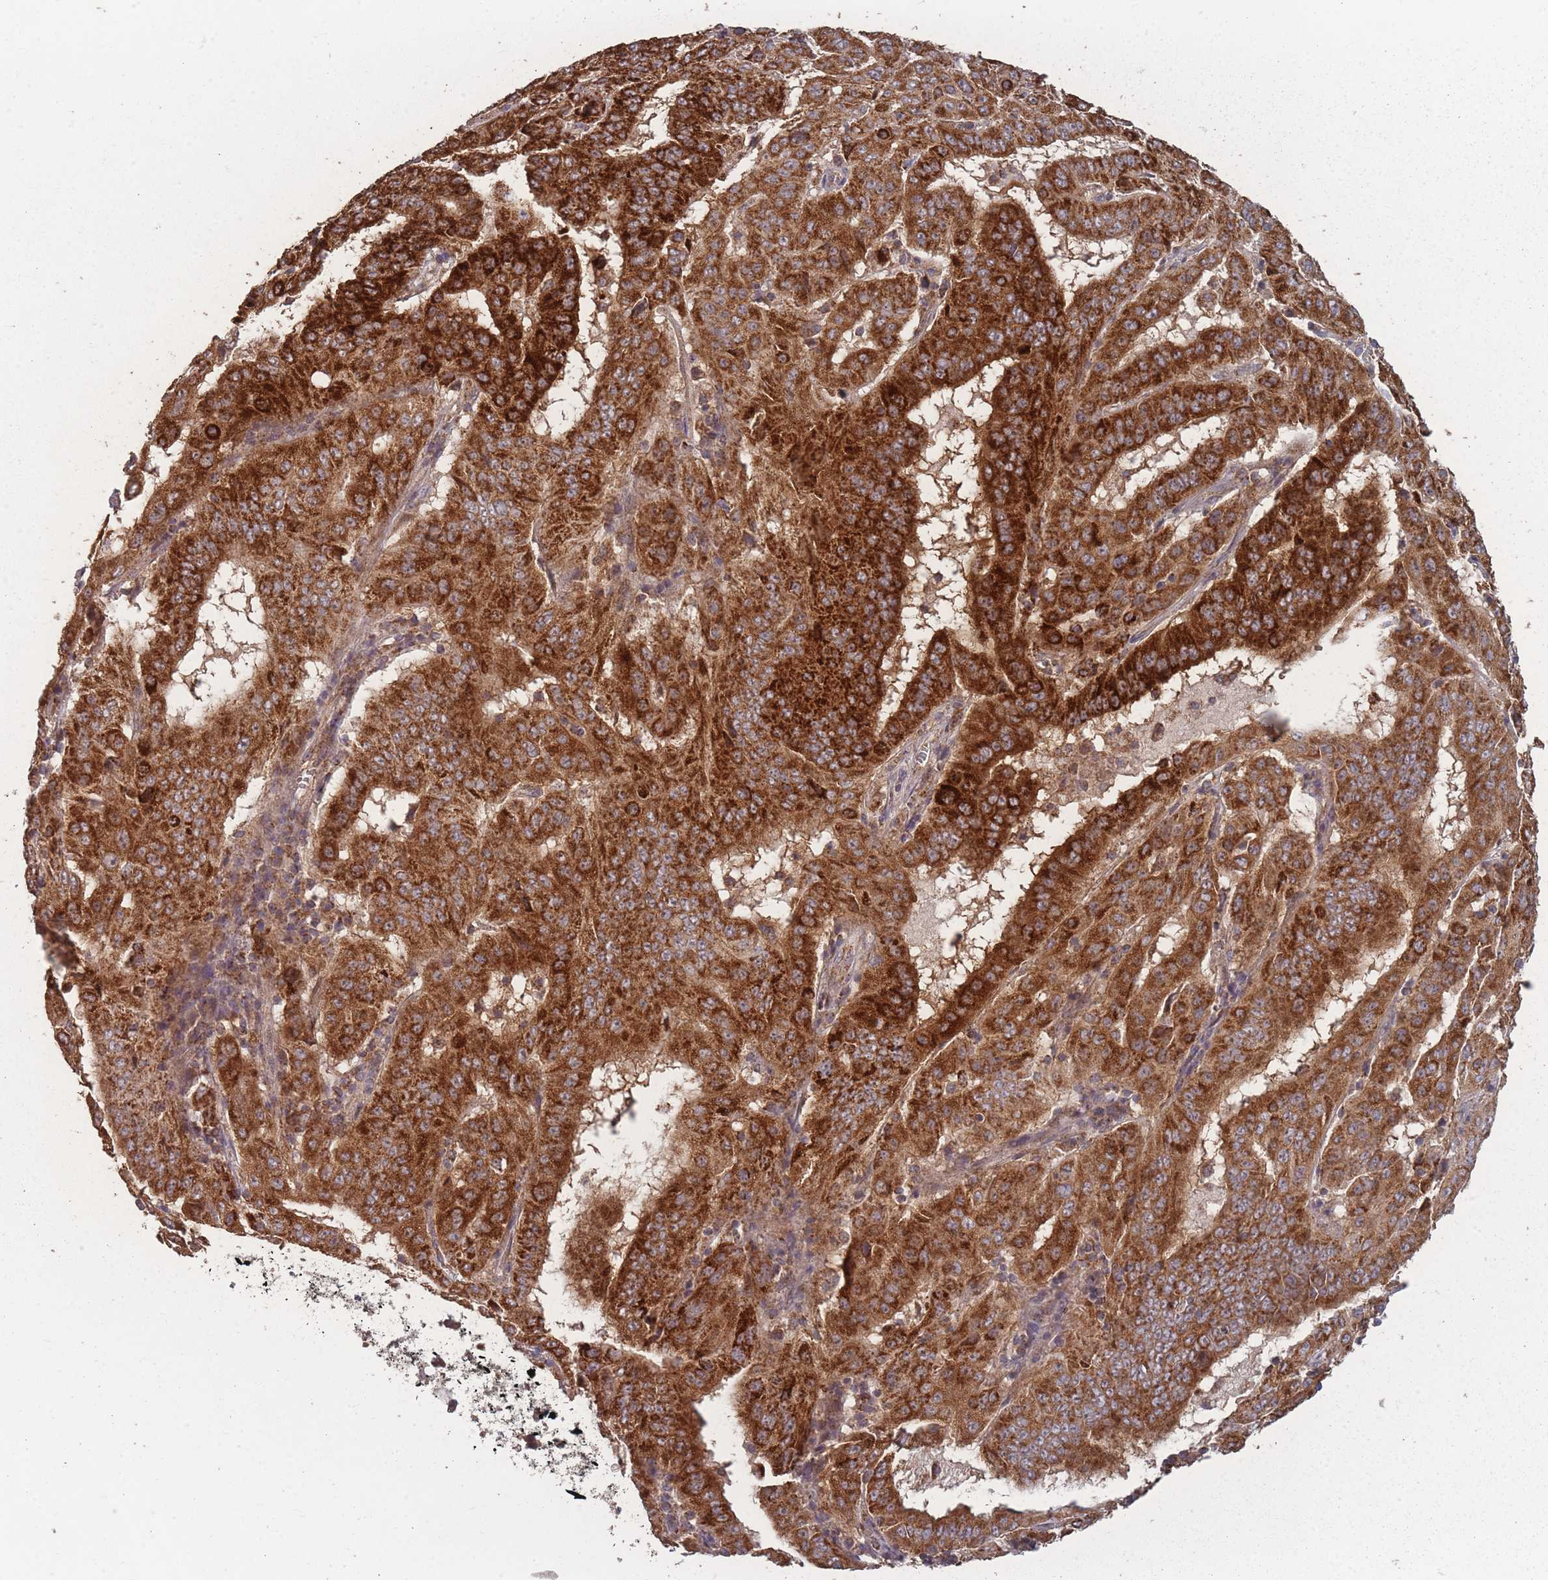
{"staining": {"intensity": "strong", "quantity": ">75%", "location": "cytoplasmic/membranous"}, "tissue": "pancreatic cancer", "cell_type": "Tumor cells", "image_type": "cancer", "snomed": [{"axis": "morphology", "description": "Adenocarcinoma, NOS"}, {"axis": "topography", "description": "Pancreas"}], "caption": "Approximately >75% of tumor cells in human adenocarcinoma (pancreatic) demonstrate strong cytoplasmic/membranous protein positivity as visualized by brown immunohistochemical staining.", "gene": "LYRM7", "patient": {"sex": "male", "age": 63}}